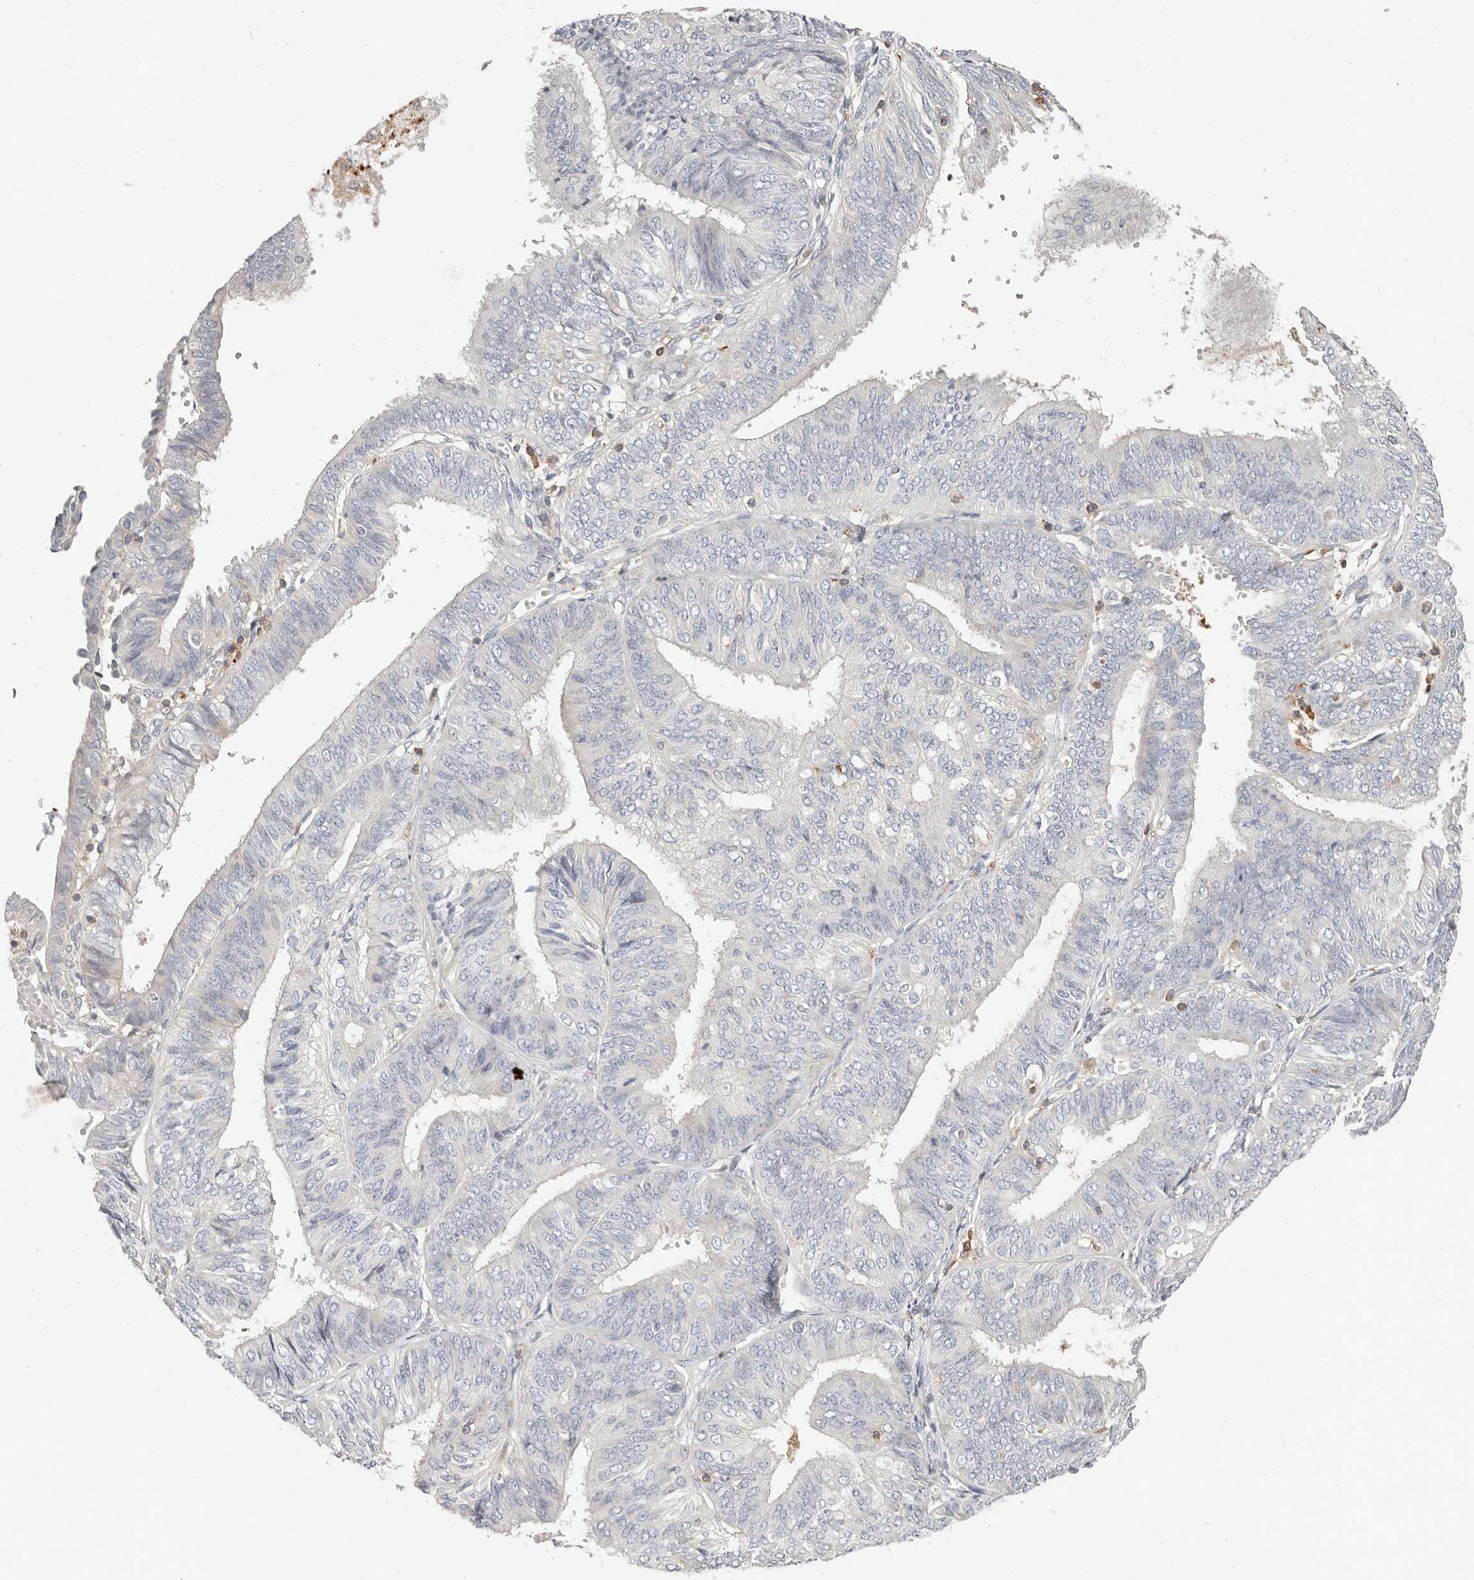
{"staining": {"intensity": "negative", "quantity": "none", "location": "none"}, "tissue": "endometrial cancer", "cell_type": "Tumor cells", "image_type": "cancer", "snomed": [{"axis": "morphology", "description": "Adenocarcinoma, NOS"}, {"axis": "topography", "description": "Endometrium"}], "caption": "This is a image of immunohistochemistry (IHC) staining of endometrial cancer, which shows no expression in tumor cells.", "gene": "TMEM63B", "patient": {"sex": "female", "age": 58}}